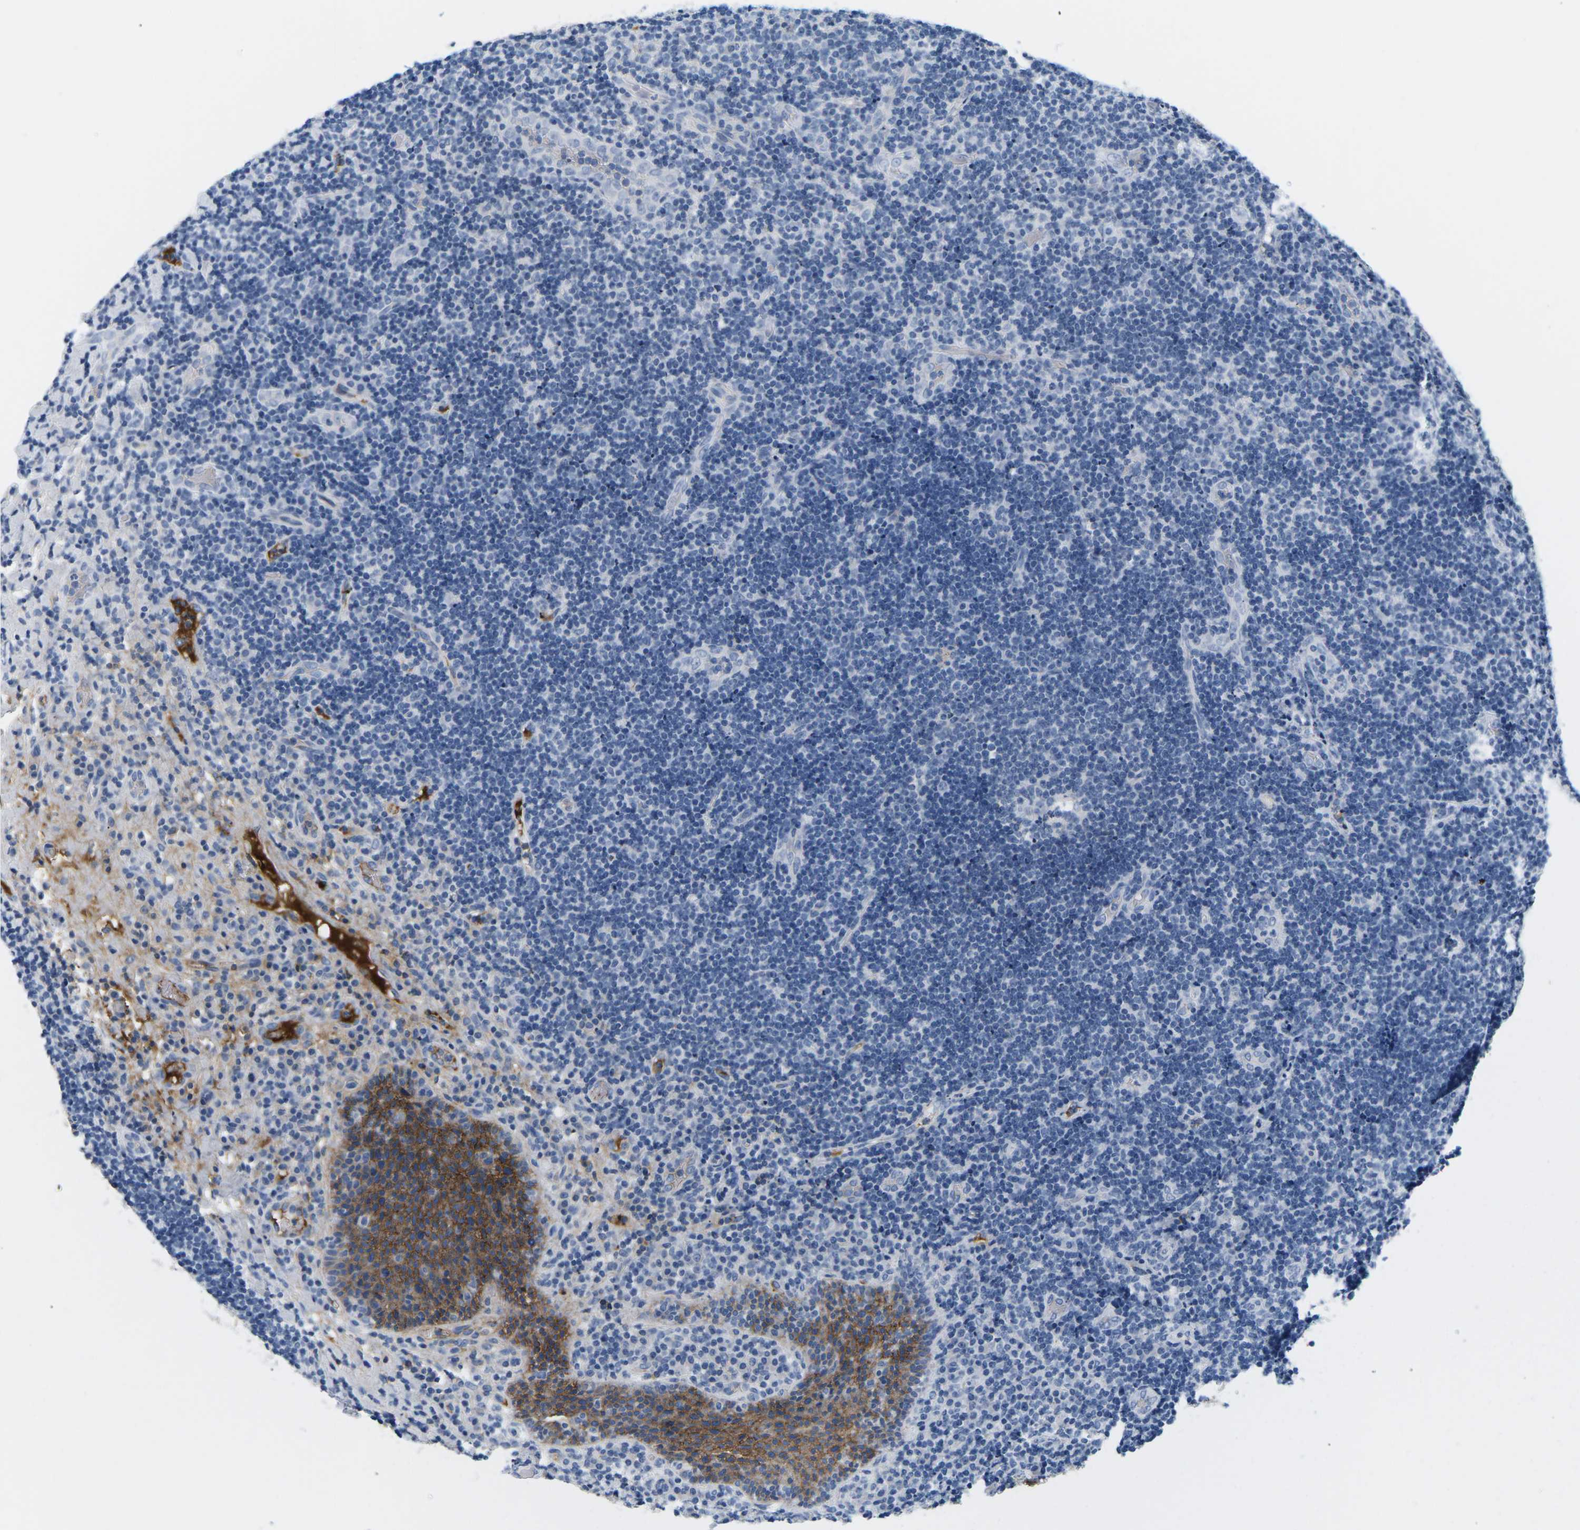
{"staining": {"intensity": "negative", "quantity": "none", "location": "none"}, "tissue": "lymphoma", "cell_type": "Tumor cells", "image_type": "cancer", "snomed": [{"axis": "morphology", "description": "Malignant lymphoma, non-Hodgkin's type, High grade"}, {"axis": "topography", "description": "Tonsil"}], "caption": "This is an immunohistochemistry photomicrograph of lymphoma. There is no expression in tumor cells.", "gene": "APOB", "patient": {"sex": "female", "age": 36}}